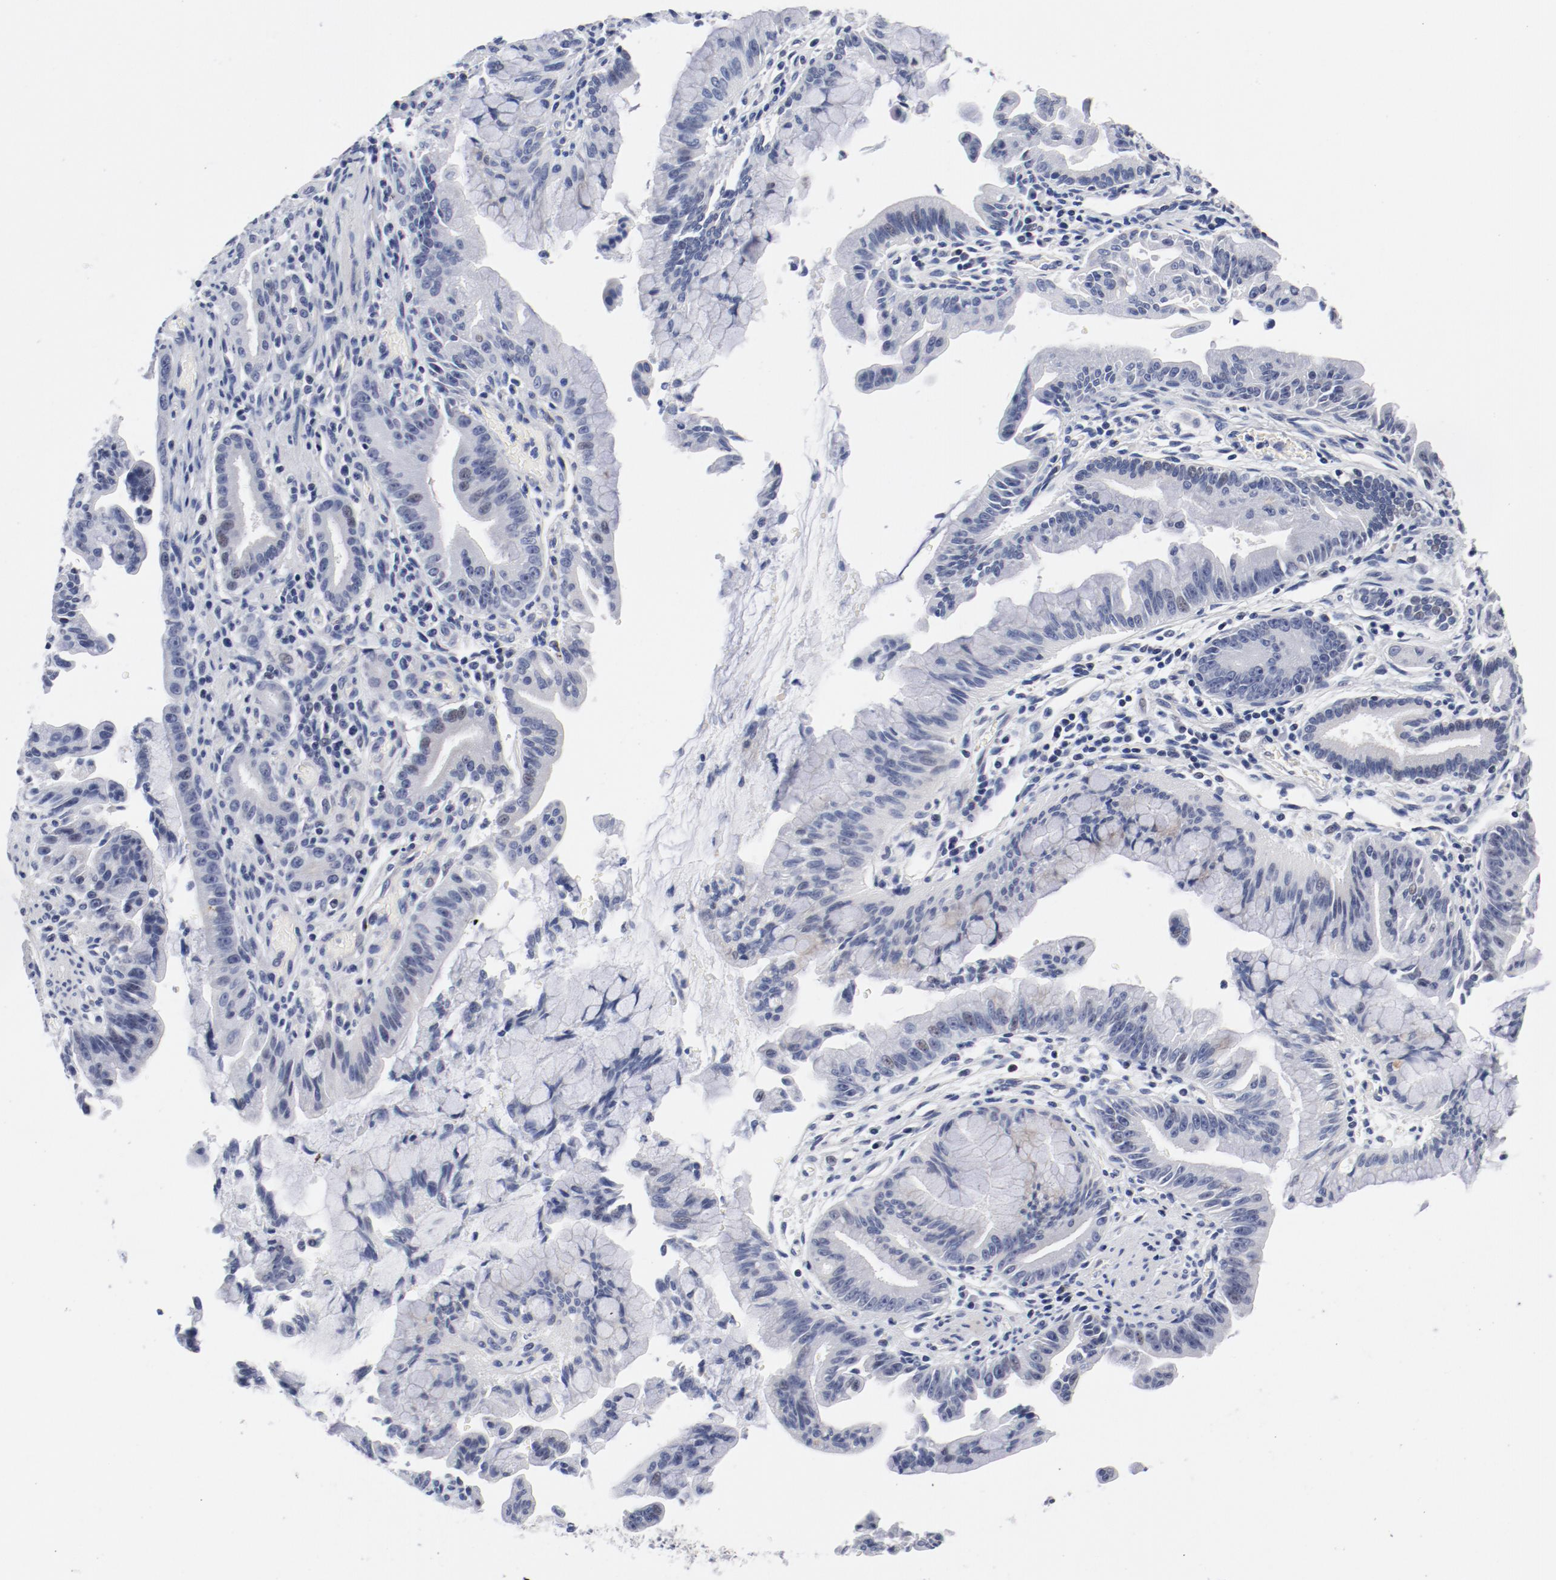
{"staining": {"intensity": "negative", "quantity": "none", "location": "none"}, "tissue": "pancreatic cancer", "cell_type": "Tumor cells", "image_type": "cancer", "snomed": [{"axis": "morphology", "description": "Adenocarcinoma, NOS"}, {"axis": "topography", "description": "Pancreas"}], "caption": "A histopathology image of pancreatic adenocarcinoma stained for a protein shows no brown staining in tumor cells. (DAB immunohistochemistry (IHC) visualized using brightfield microscopy, high magnification).", "gene": "KCNK13", "patient": {"sex": "male", "age": 59}}